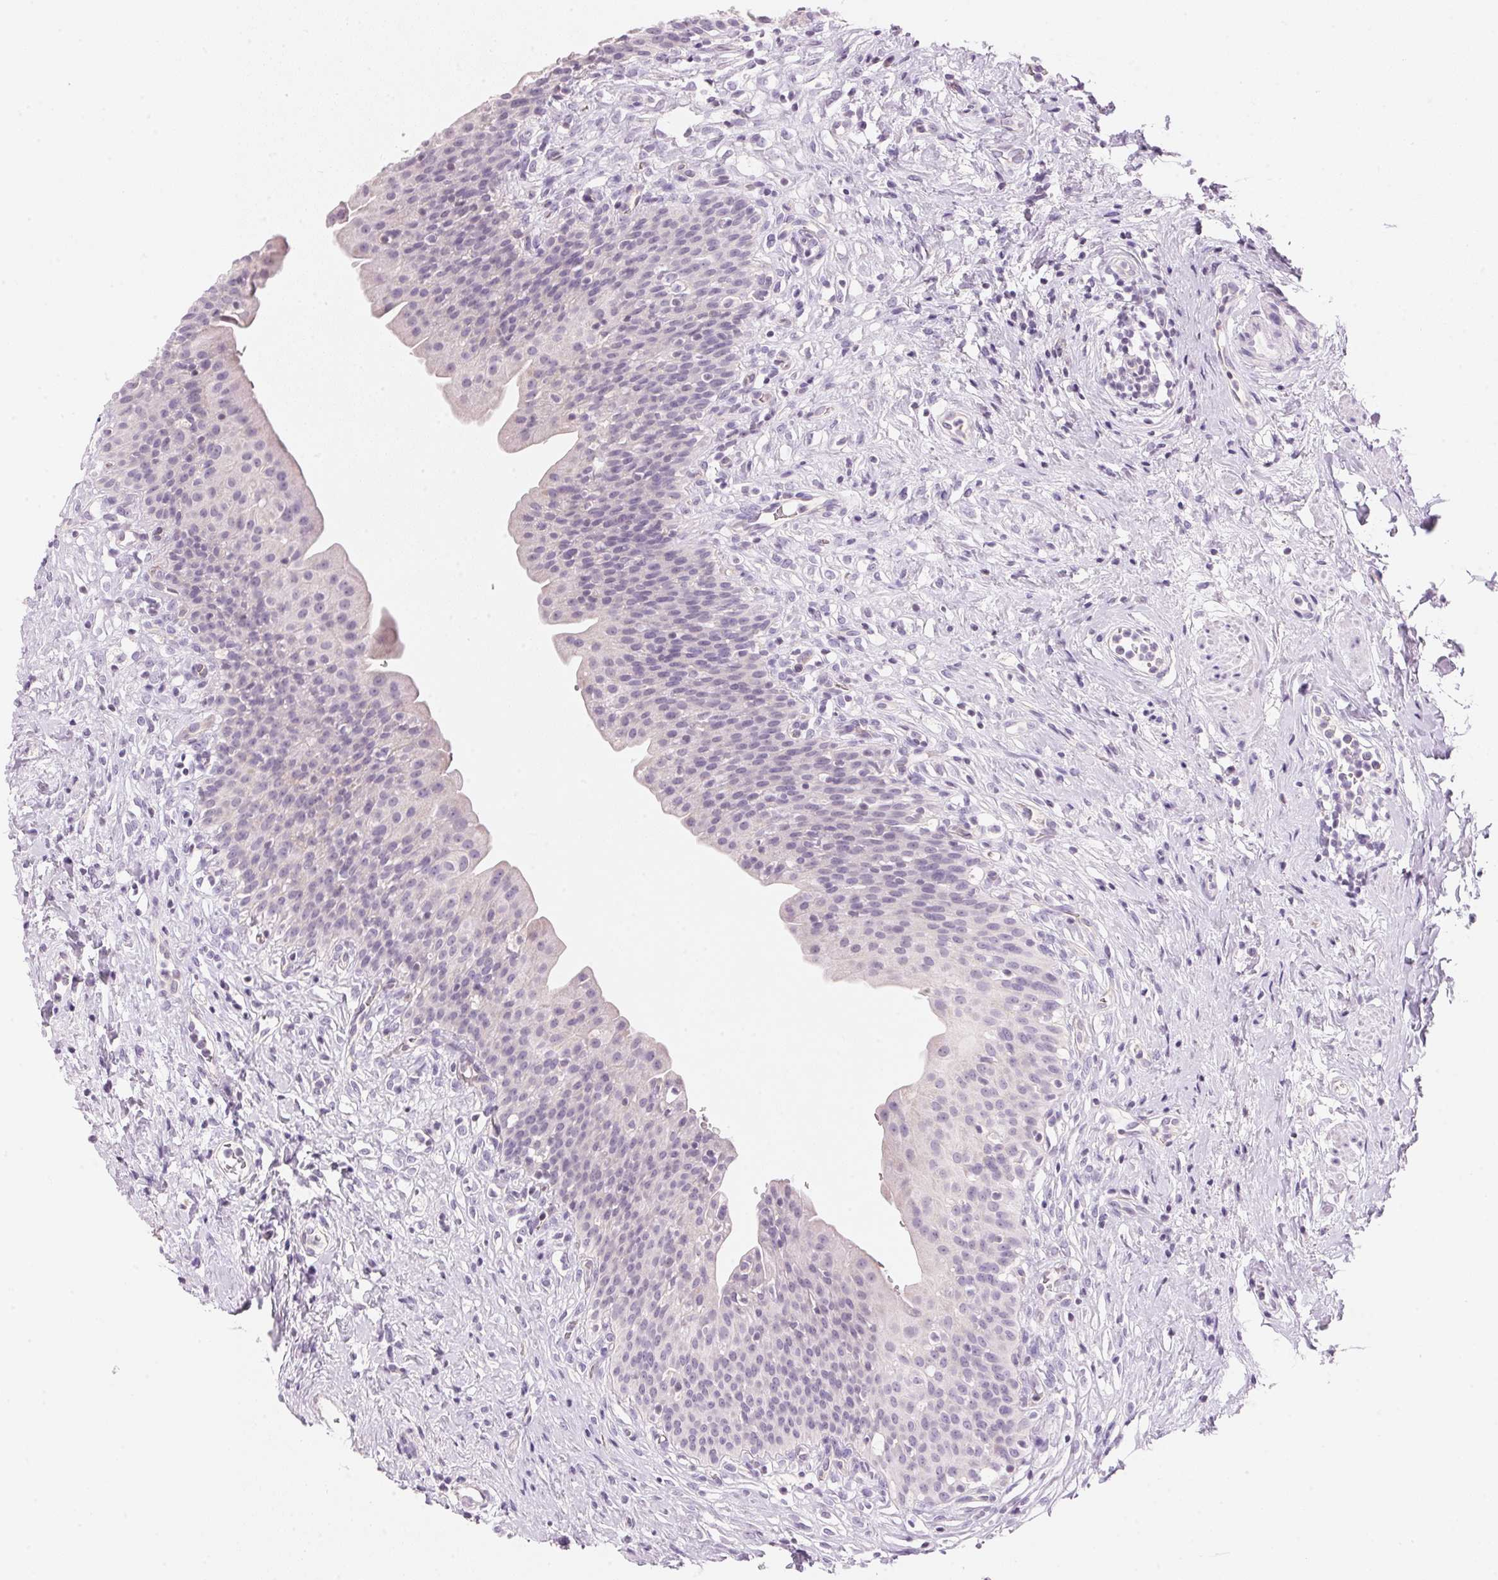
{"staining": {"intensity": "negative", "quantity": "none", "location": "none"}, "tissue": "urinary bladder", "cell_type": "Urothelial cells", "image_type": "normal", "snomed": [{"axis": "morphology", "description": "Normal tissue, NOS"}, {"axis": "topography", "description": "Urinary bladder"}], "caption": "Urothelial cells are negative for protein expression in unremarkable human urinary bladder. (Brightfield microscopy of DAB (3,3'-diaminobenzidine) immunohistochemistry (IHC) at high magnification).", "gene": "CYP11B1", "patient": {"sex": "male", "age": 76}}